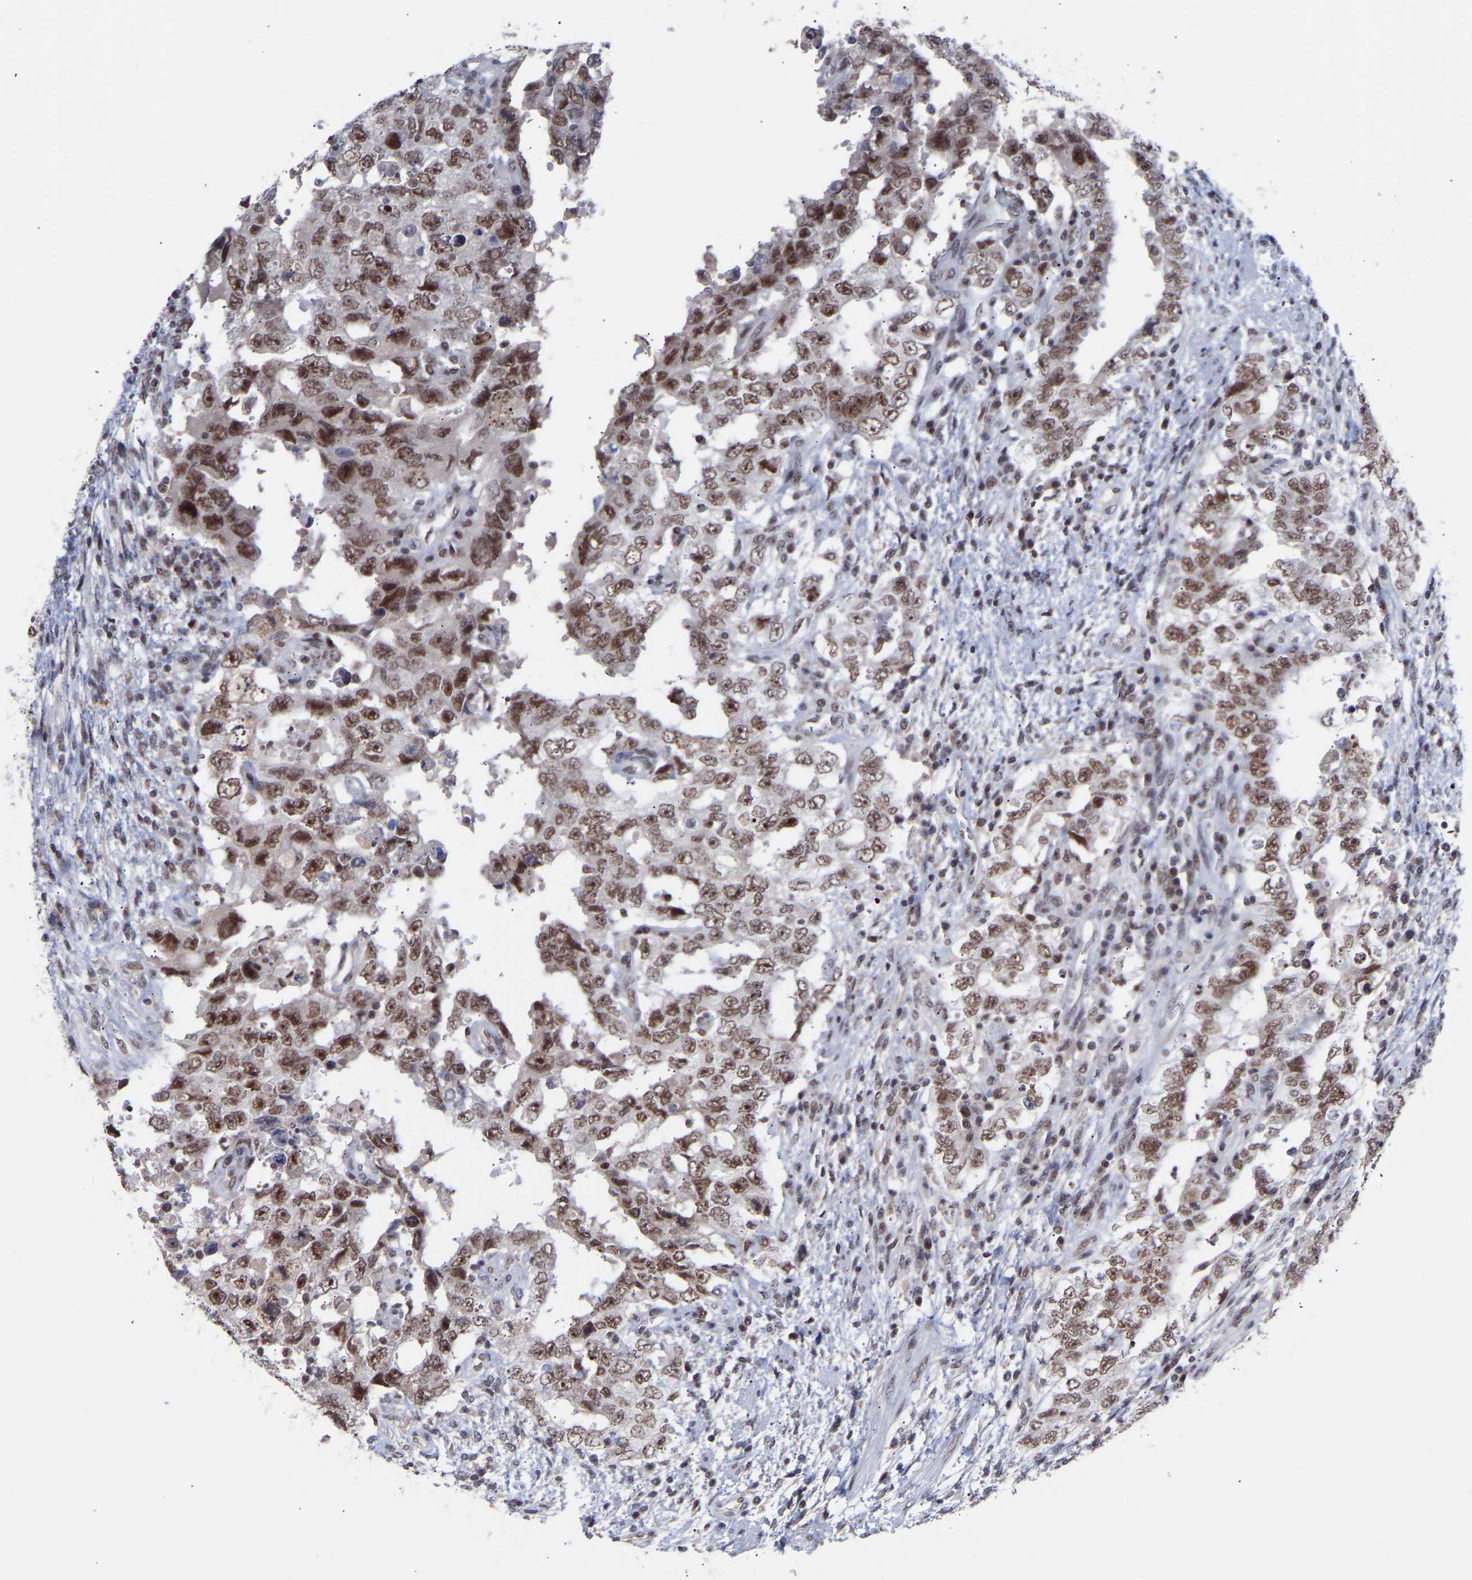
{"staining": {"intensity": "moderate", "quantity": ">75%", "location": "nuclear"}, "tissue": "testis cancer", "cell_type": "Tumor cells", "image_type": "cancer", "snomed": [{"axis": "morphology", "description": "Carcinoma, Embryonal, NOS"}, {"axis": "topography", "description": "Testis"}], "caption": "Protein staining of embryonal carcinoma (testis) tissue shows moderate nuclear positivity in about >75% of tumor cells.", "gene": "RBM15", "patient": {"sex": "male", "age": 26}}